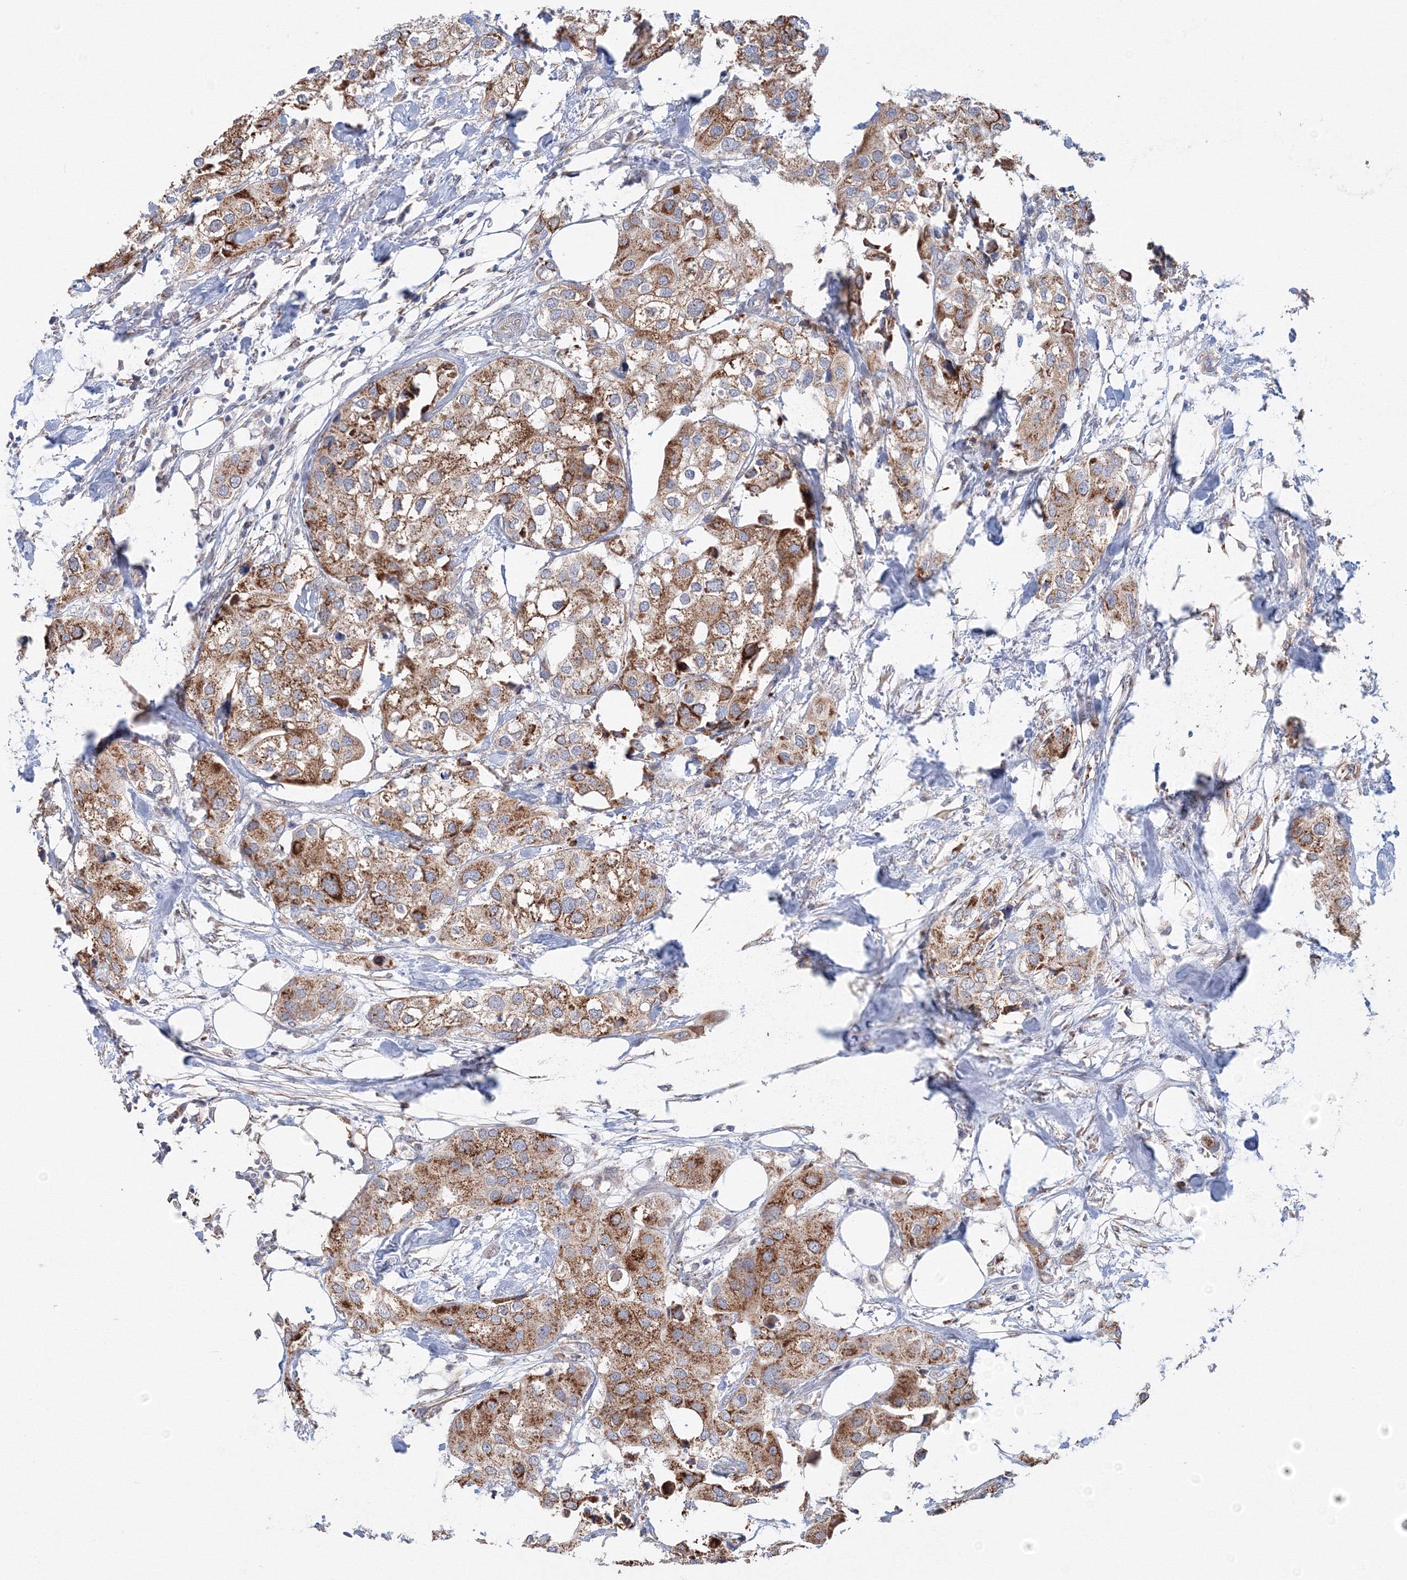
{"staining": {"intensity": "moderate", "quantity": ">75%", "location": "cytoplasmic/membranous"}, "tissue": "urothelial cancer", "cell_type": "Tumor cells", "image_type": "cancer", "snomed": [{"axis": "morphology", "description": "Urothelial carcinoma, High grade"}, {"axis": "topography", "description": "Urinary bladder"}], "caption": "This photomicrograph shows immunohistochemistry staining of urothelial cancer, with medium moderate cytoplasmic/membranous expression in approximately >75% of tumor cells.", "gene": "DHRS12", "patient": {"sex": "male", "age": 64}}